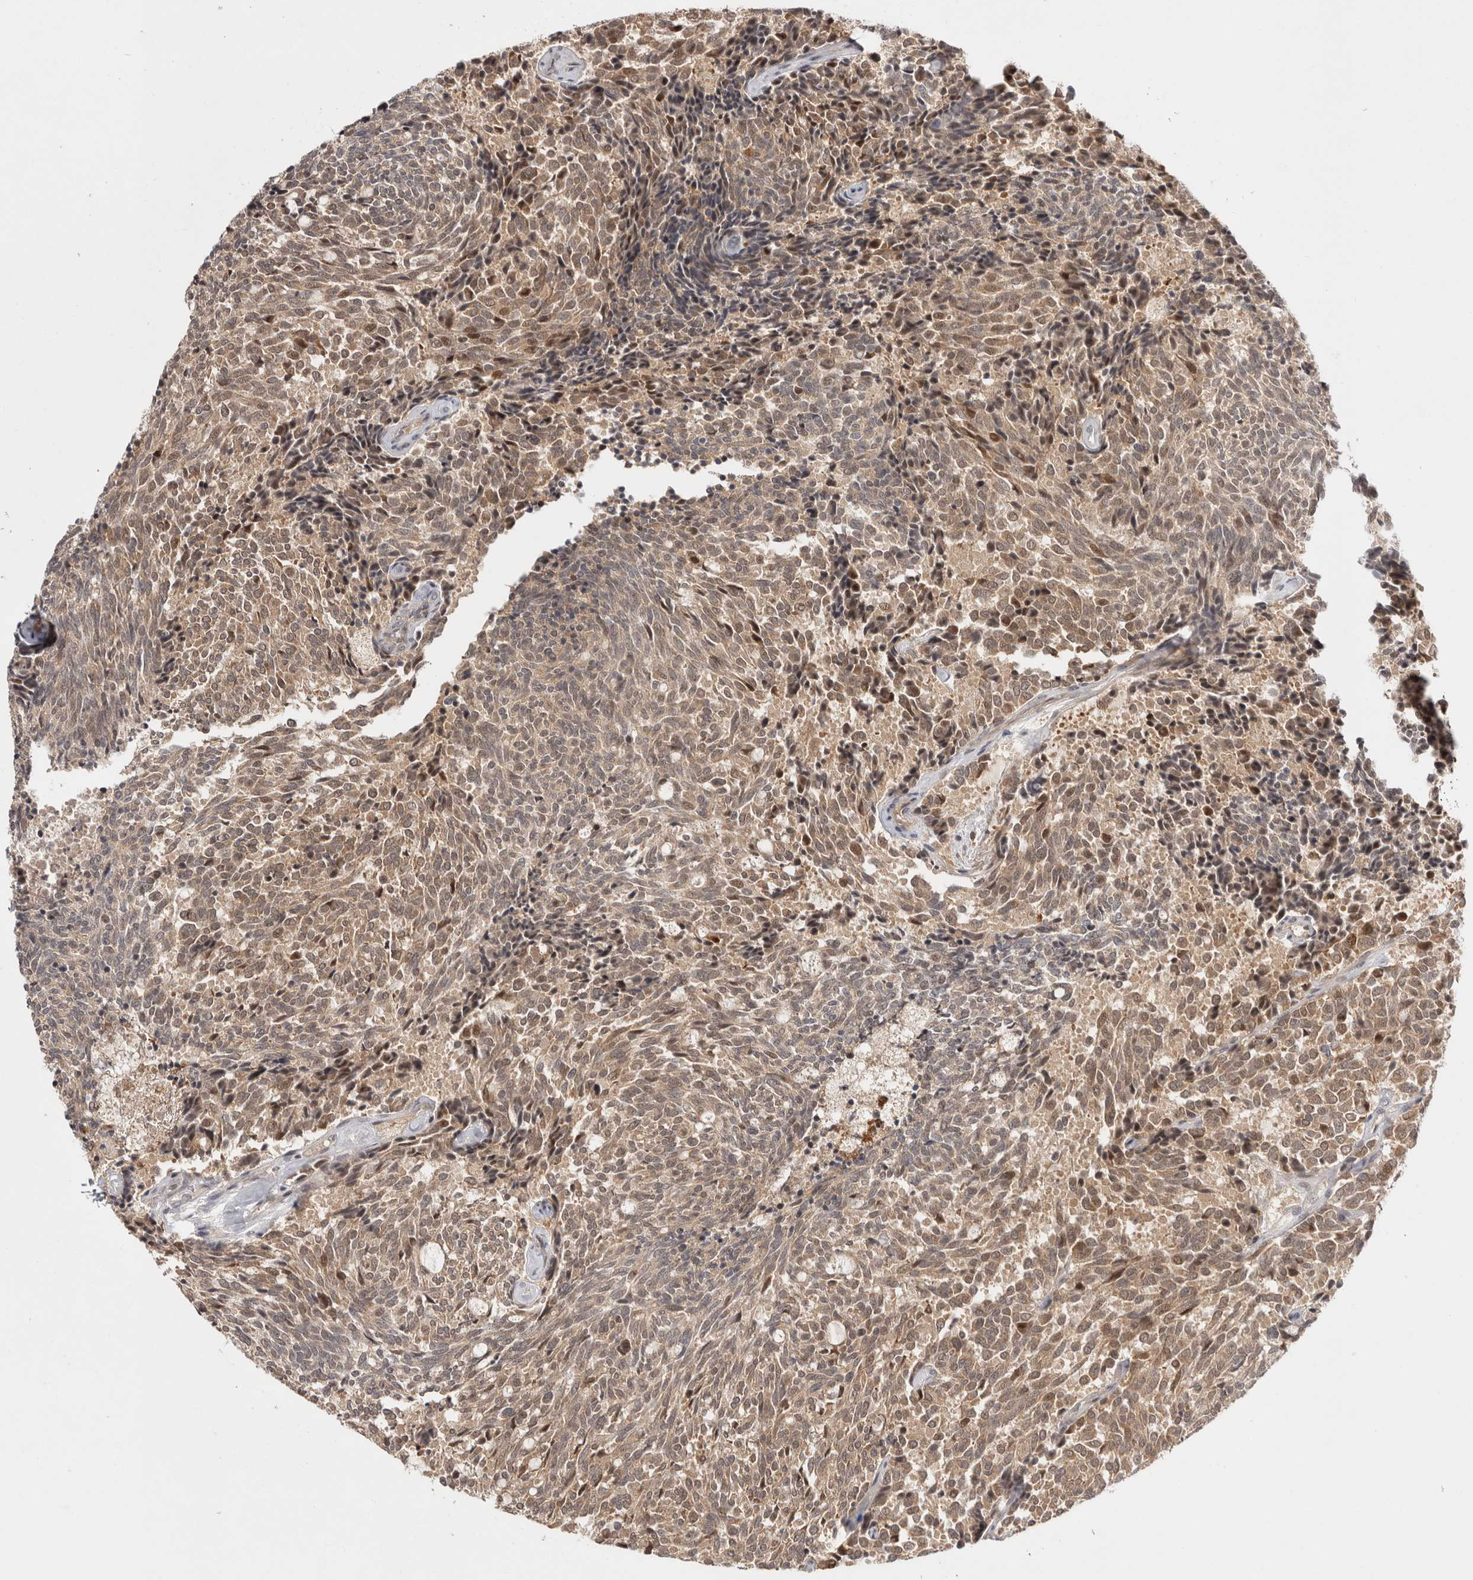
{"staining": {"intensity": "moderate", "quantity": ">75%", "location": "cytoplasmic/membranous"}, "tissue": "carcinoid", "cell_type": "Tumor cells", "image_type": "cancer", "snomed": [{"axis": "morphology", "description": "Carcinoid, malignant, NOS"}, {"axis": "topography", "description": "Pancreas"}], "caption": "Carcinoid stained for a protein (brown) displays moderate cytoplasmic/membranous positive expression in about >75% of tumor cells.", "gene": "ZNF318", "patient": {"sex": "female", "age": 54}}